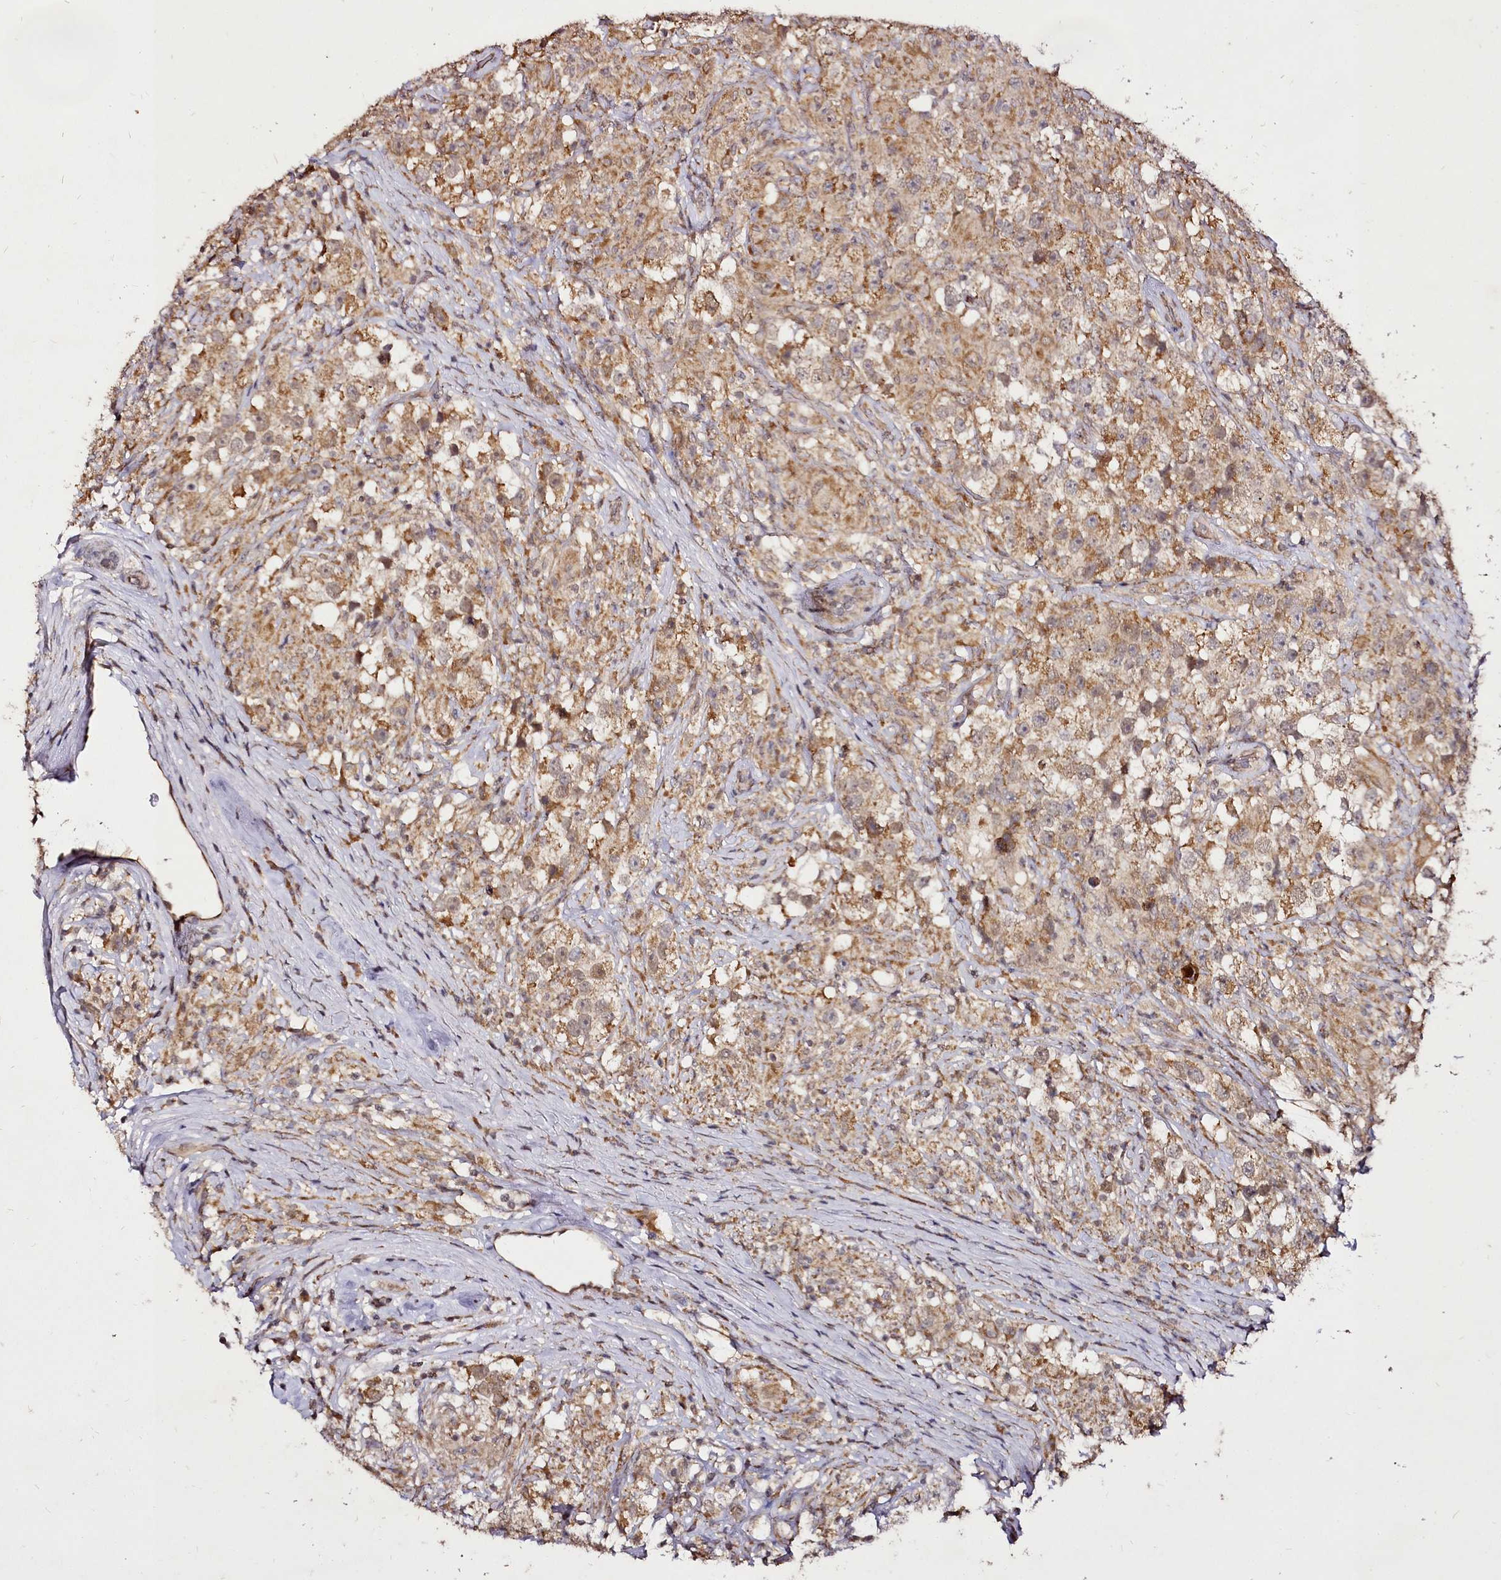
{"staining": {"intensity": "moderate", "quantity": ">75%", "location": "cytoplasmic/membranous"}, "tissue": "testis cancer", "cell_type": "Tumor cells", "image_type": "cancer", "snomed": [{"axis": "morphology", "description": "Seminoma, NOS"}, {"axis": "topography", "description": "Testis"}], "caption": "Moderate cytoplasmic/membranous expression for a protein is seen in about >75% of tumor cells of testis cancer (seminoma) using immunohistochemistry.", "gene": "EDIL3", "patient": {"sex": "male", "age": 46}}